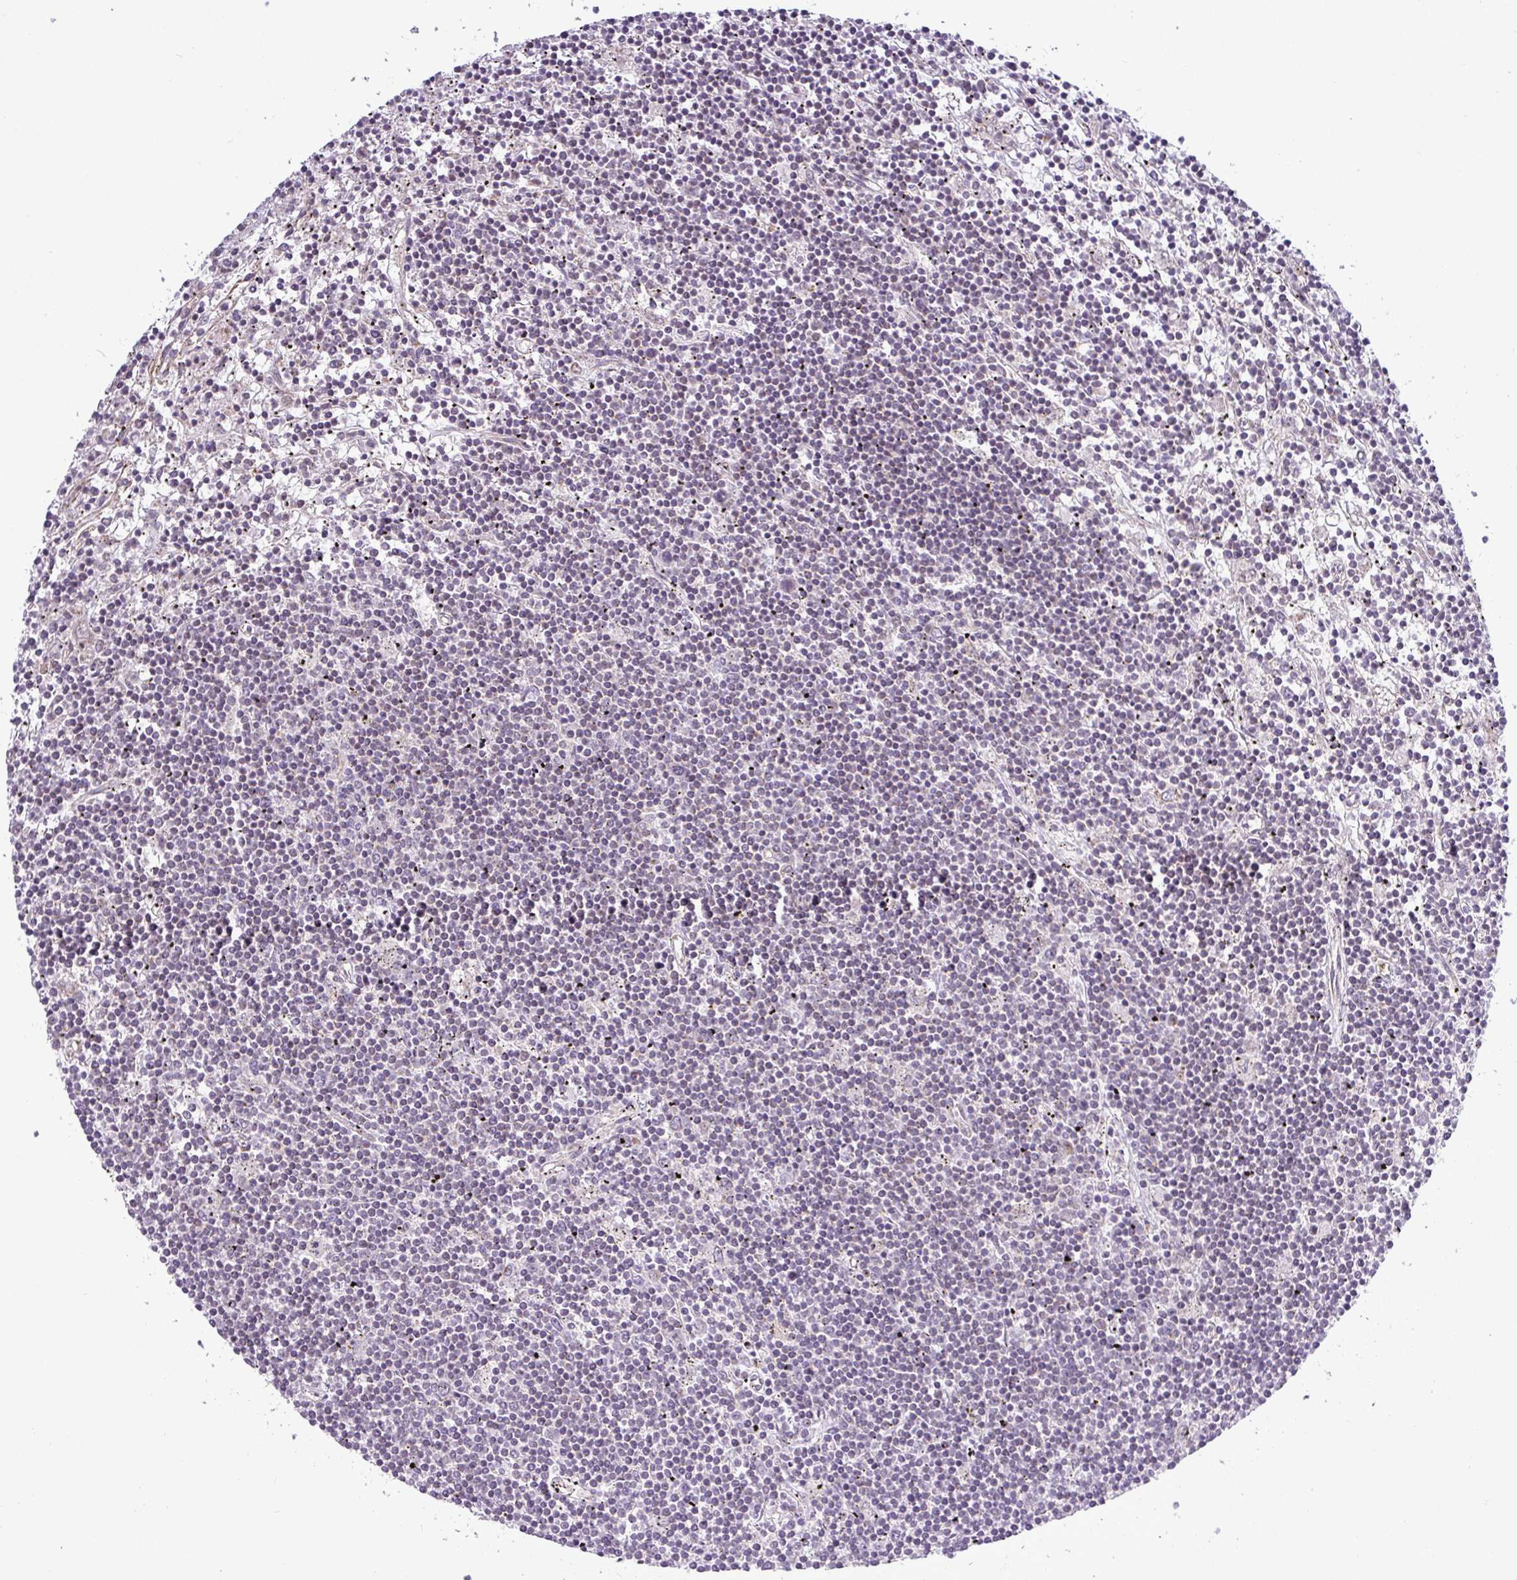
{"staining": {"intensity": "negative", "quantity": "none", "location": "none"}, "tissue": "lymphoma", "cell_type": "Tumor cells", "image_type": "cancer", "snomed": [{"axis": "morphology", "description": "Malignant lymphoma, non-Hodgkin's type, Low grade"}, {"axis": "topography", "description": "Spleen"}], "caption": "Tumor cells show no significant expression in malignant lymphoma, non-Hodgkin's type (low-grade). (Stains: DAB (3,3'-diaminobenzidine) immunohistochemistry with hematoxylin counter stain, Microscopy: brightfield microscopy at high magnification).", "gene": "ZNF217", "patient": {"sex": "male", "age": 76}}